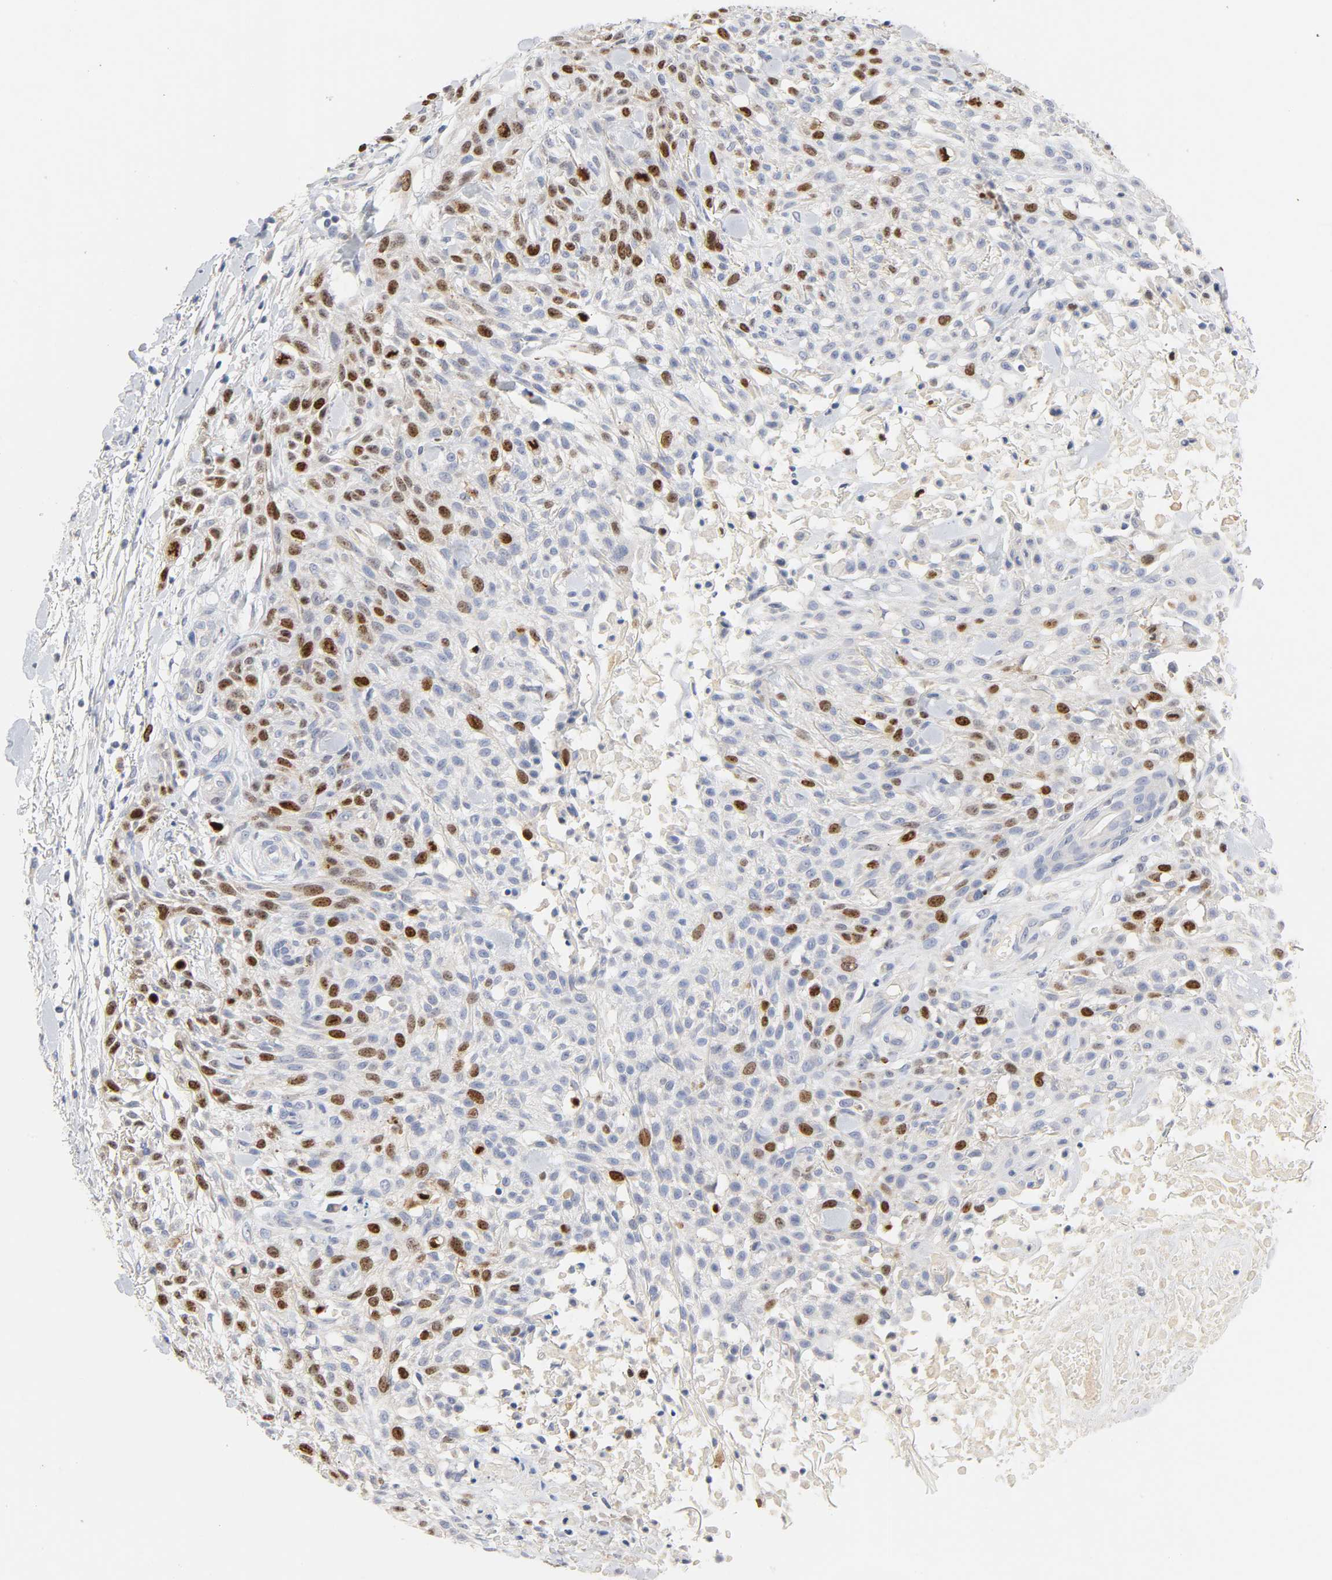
{"staining": {"intensity": "moderate", "quantity": "<25%", "location": "nuclear"}, "tissue": "skin cancer", "cell_type": "Tumor cells", "image_type": "cancer", "snomed": [{"axis": "morphology", "description": "Squamous cell carcinoma, NOS"}, {"axis": "topography", "description": "Skin"}], "caption": "Immunohistochemistry (IHC) of squamous cell carcinoma (skin) exhibits low levels of moderate nuclear staining in approximately <25% of tumor cells. Immunohistochemistry stains the protein of interest in brown and the nuclei are stained blue.", "gene": "BIRC5", "patient": {"sex": "female", "age": 42}}